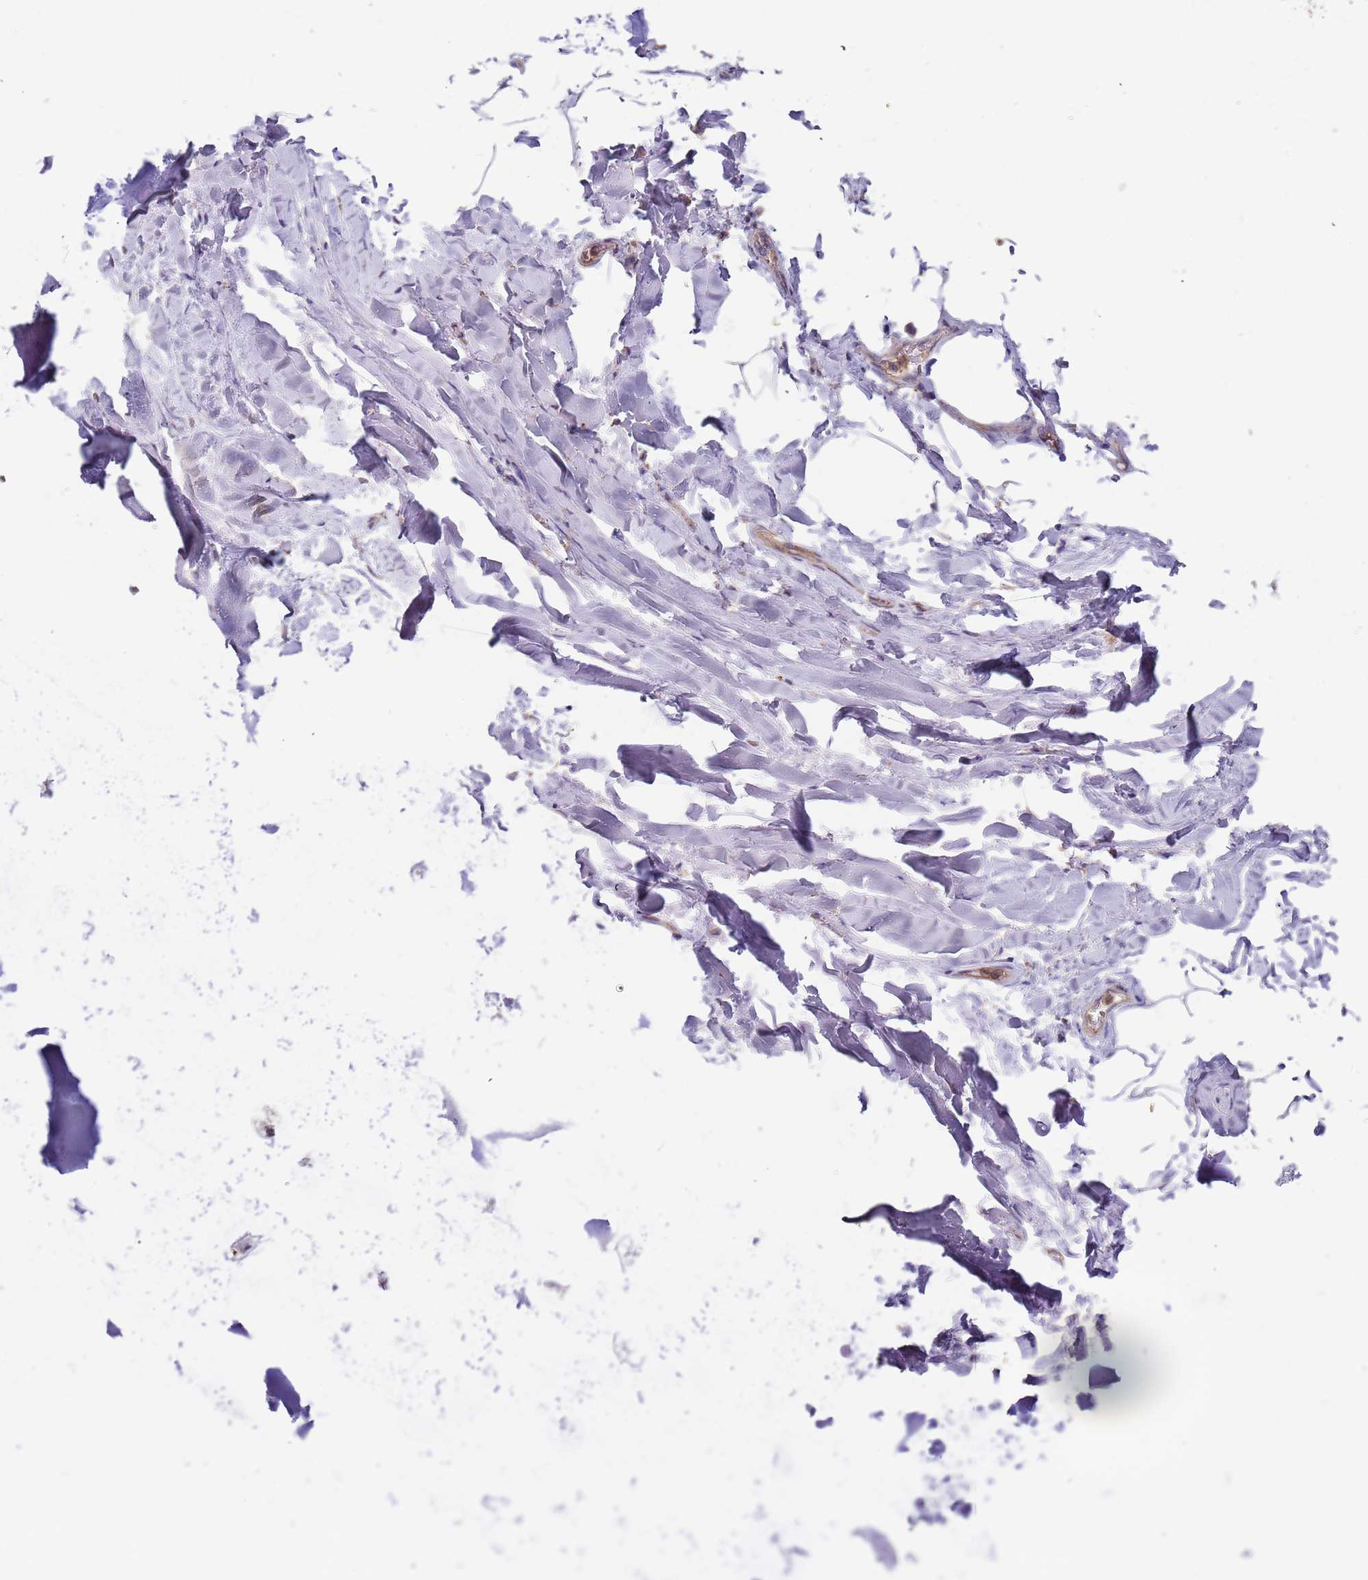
{"staining": {"intensity": "negative", "quantity": "none", "location": "none"}, "tissue": "soft tissue", "cell_type": "Fibroblasts", "image_type": "normal", "snomed": [{"axis": "morphology", "description": "Normal tissue, NOS"}, {"axis": "topography", "description": "Lymph node"}, {"axis": "topography", "description": "Cartilage tissue"}, {"axis": "topography", "description": "Bronchus"}], "caption": "Immunohistochemistry micrograph of normal soft tissue stained for a protein (brown), which displays no positivity in fibroblasts.", "gene": "SYT4", "patient": {"sex": "male", "age": 63}}